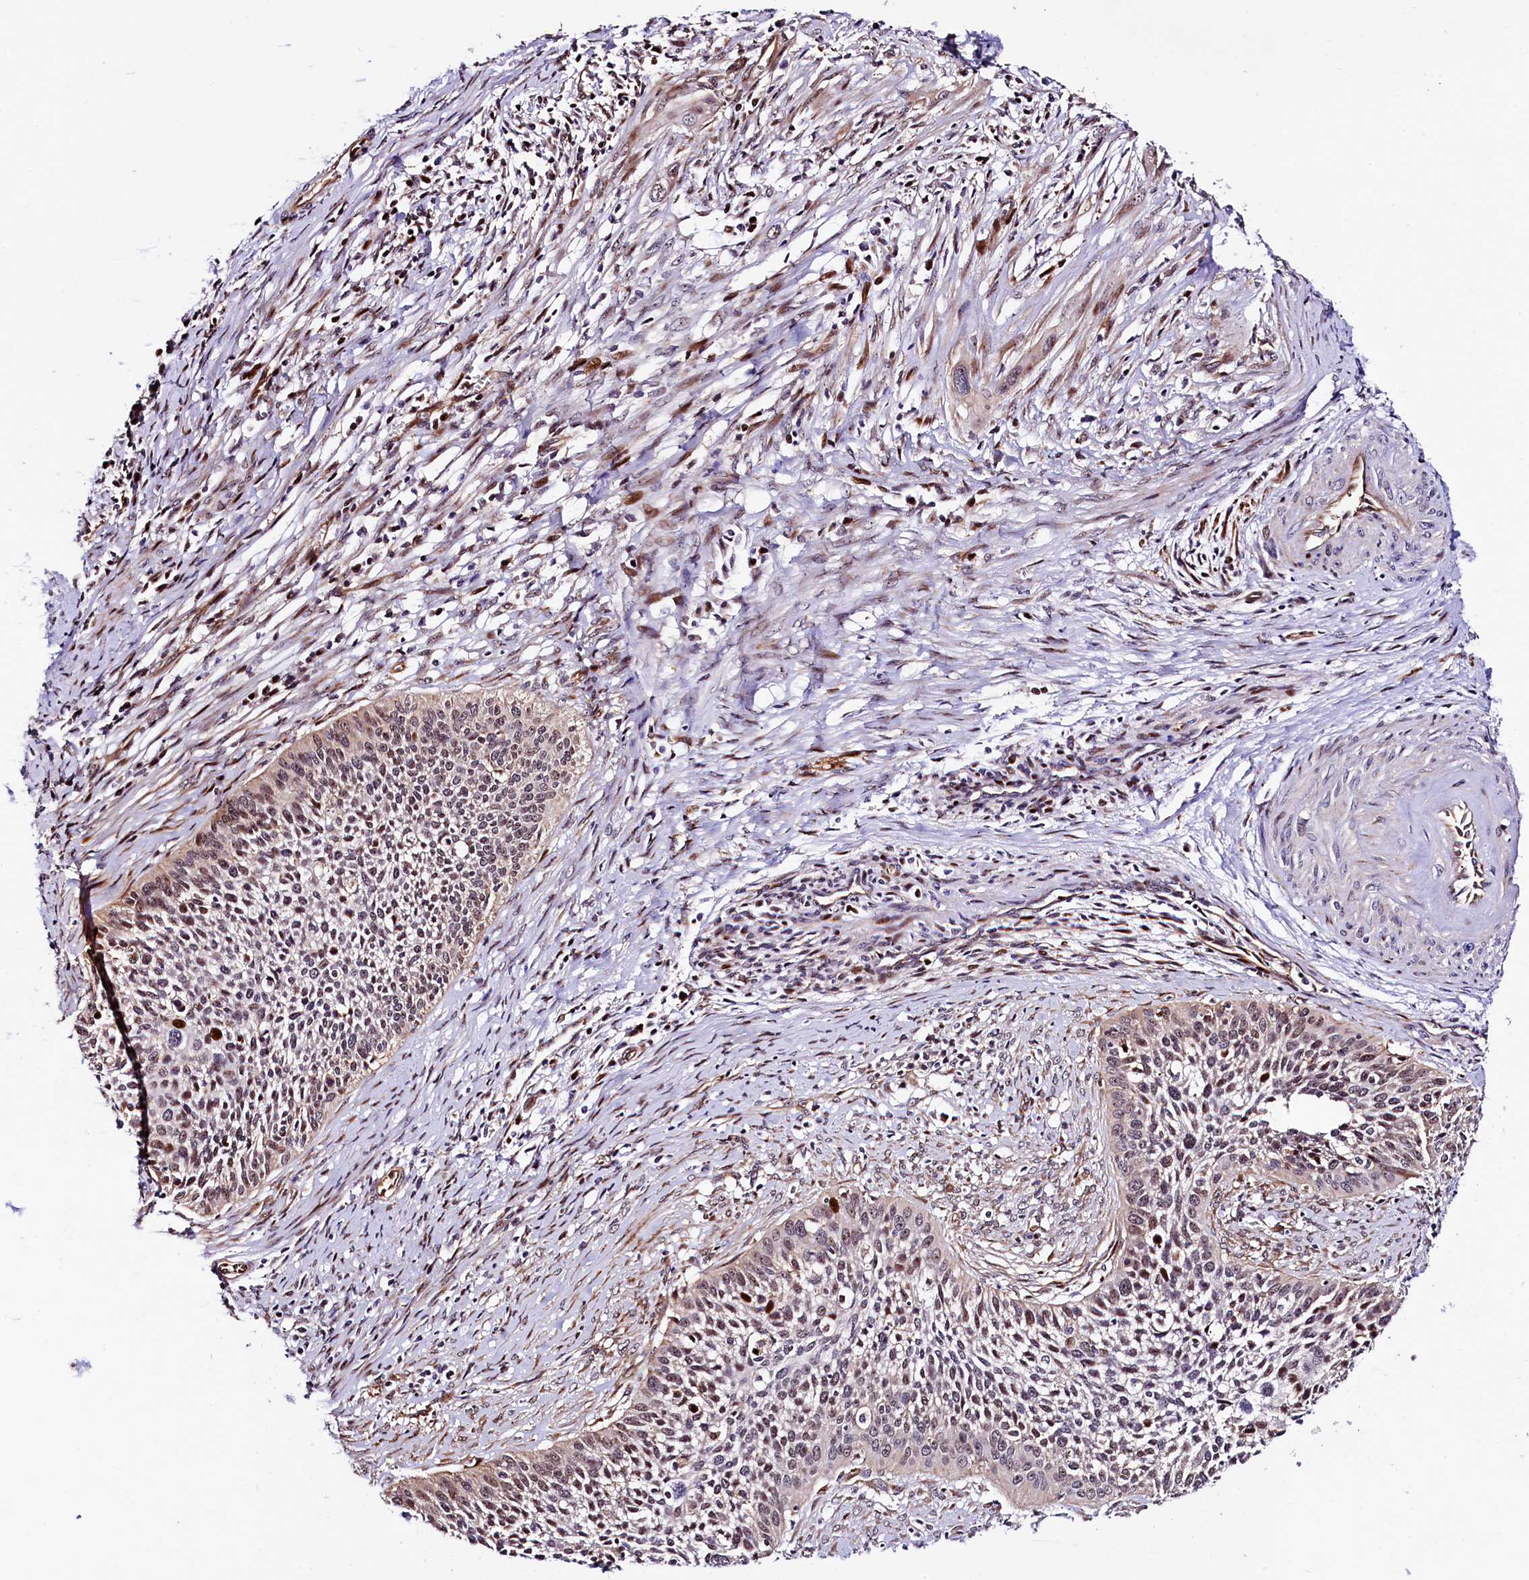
{"staining": {"intensity": "strong", "quantity": "<25%", "location": "cytoplasmic/membranous,nuclear"}, "tissue": "cervical cancer", "cell_type": "Tumor cells", "image_type": "cancer", "snomed": [{"axis": "morphology", "description": "Squamous cell carcinoma, NOS"}, {"axis": "topography", "description": "Cervix"}], "caption": "This is an image of immunohistochemistry staining of squamous cell carcinoma (cervical), which shows strong staining in the cytoplasmic/membranous and nuclear of tumor cells.", "gene": "TRMT112", "patient": {"sex": "female", "age": 34}}